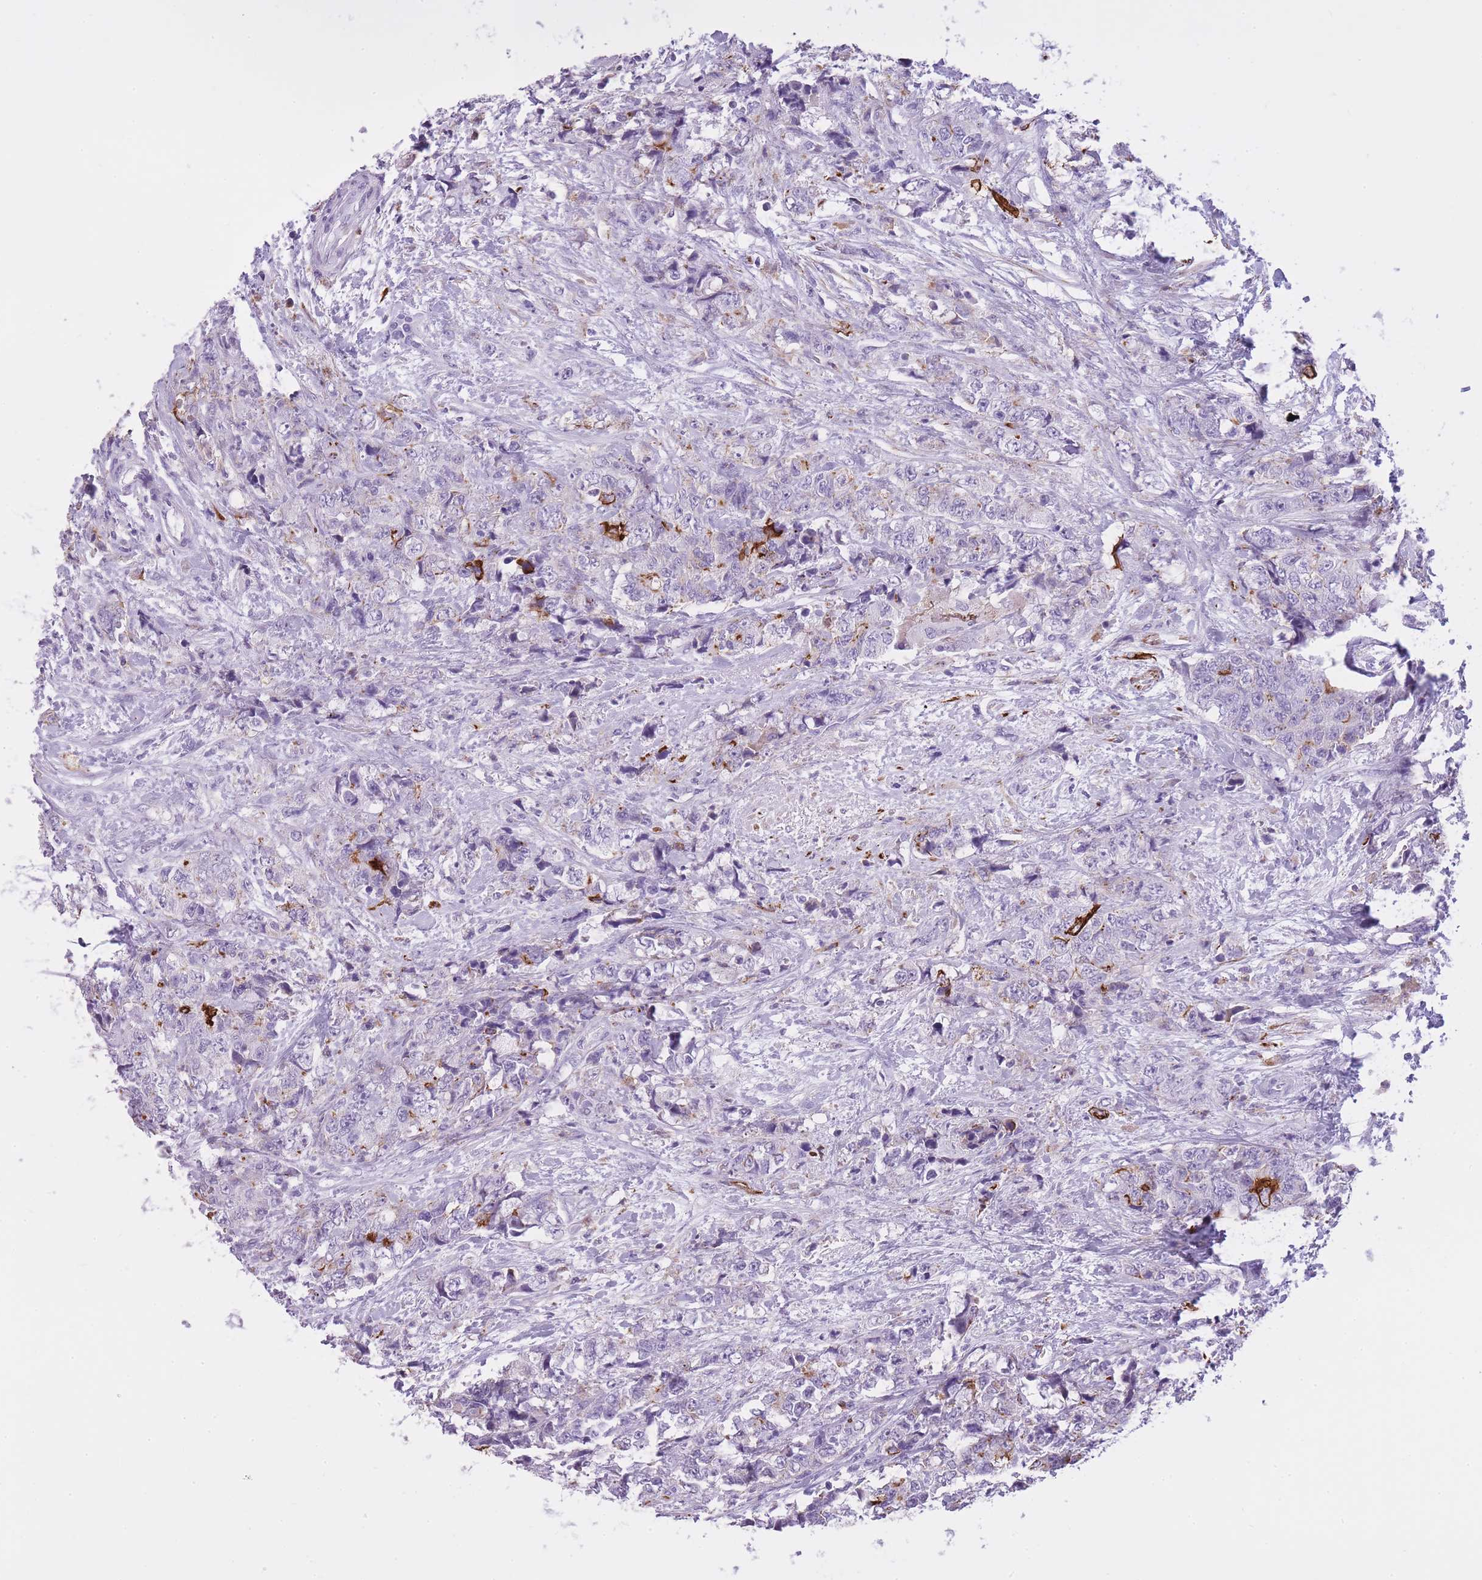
{"staining": {"intensity": "strong", "quantity": "<25%", "location": "cytoplasmic/membranous"}, "tissue": "urothelial cancer", "cell_type": "Tumor cells", "image_type": "cancer", "snomed": [{"axis": "morphology", "description": "Urothelial carcinoma, High grade"}, {"axis": "topography", "description": "Urinary bladder"}], "caption": "High-magnification brightfield microscopy of urothelial carcinoma (high-grade) stained with DAB (brown) and counterstained with hematoxylin (blue). tumor cells exhibit strong cytoplasmic/membranous staining is seen in about<25% of cells.", "gene": "RADX", "patient": {"sex": "female", "age": 78}}